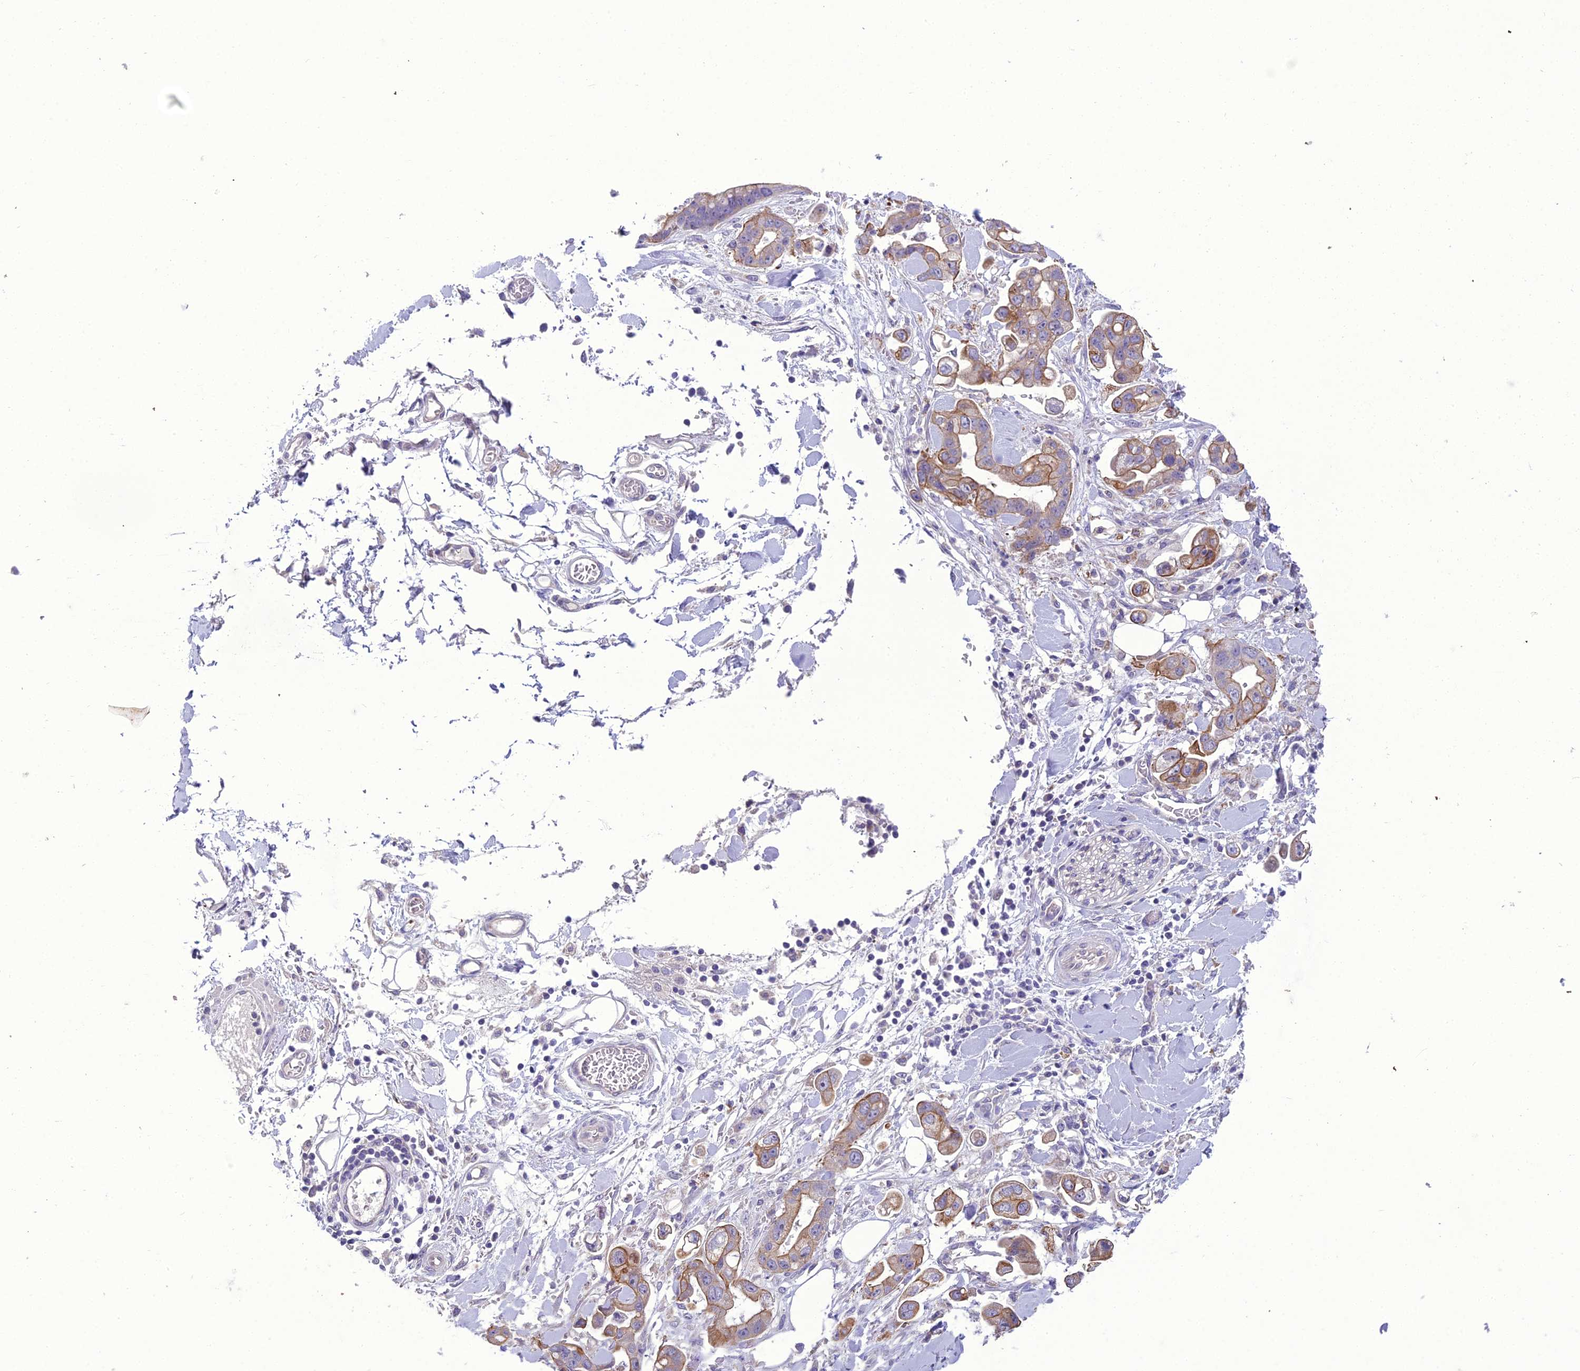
{"staining": {"intensity": "moderate", "quantity": "25%-75%", "location": "cytoplasmic/membranous"}, "tissue": "stomach cancer", "cell_type": "Tumor cells", "image_type": "cancer", "snomed": [{"axis": "morphology", "description": "Adenocarcinoma, NOS"}, {"axis": "topography", "description": "Stomach"}], "caption": "Human stomach adenocarcinoma stained with a protein marker demonstrates moderate staining in tumor cells.", "gene": "SCRT1", "patient": {"sex": "male", "age": 62}}